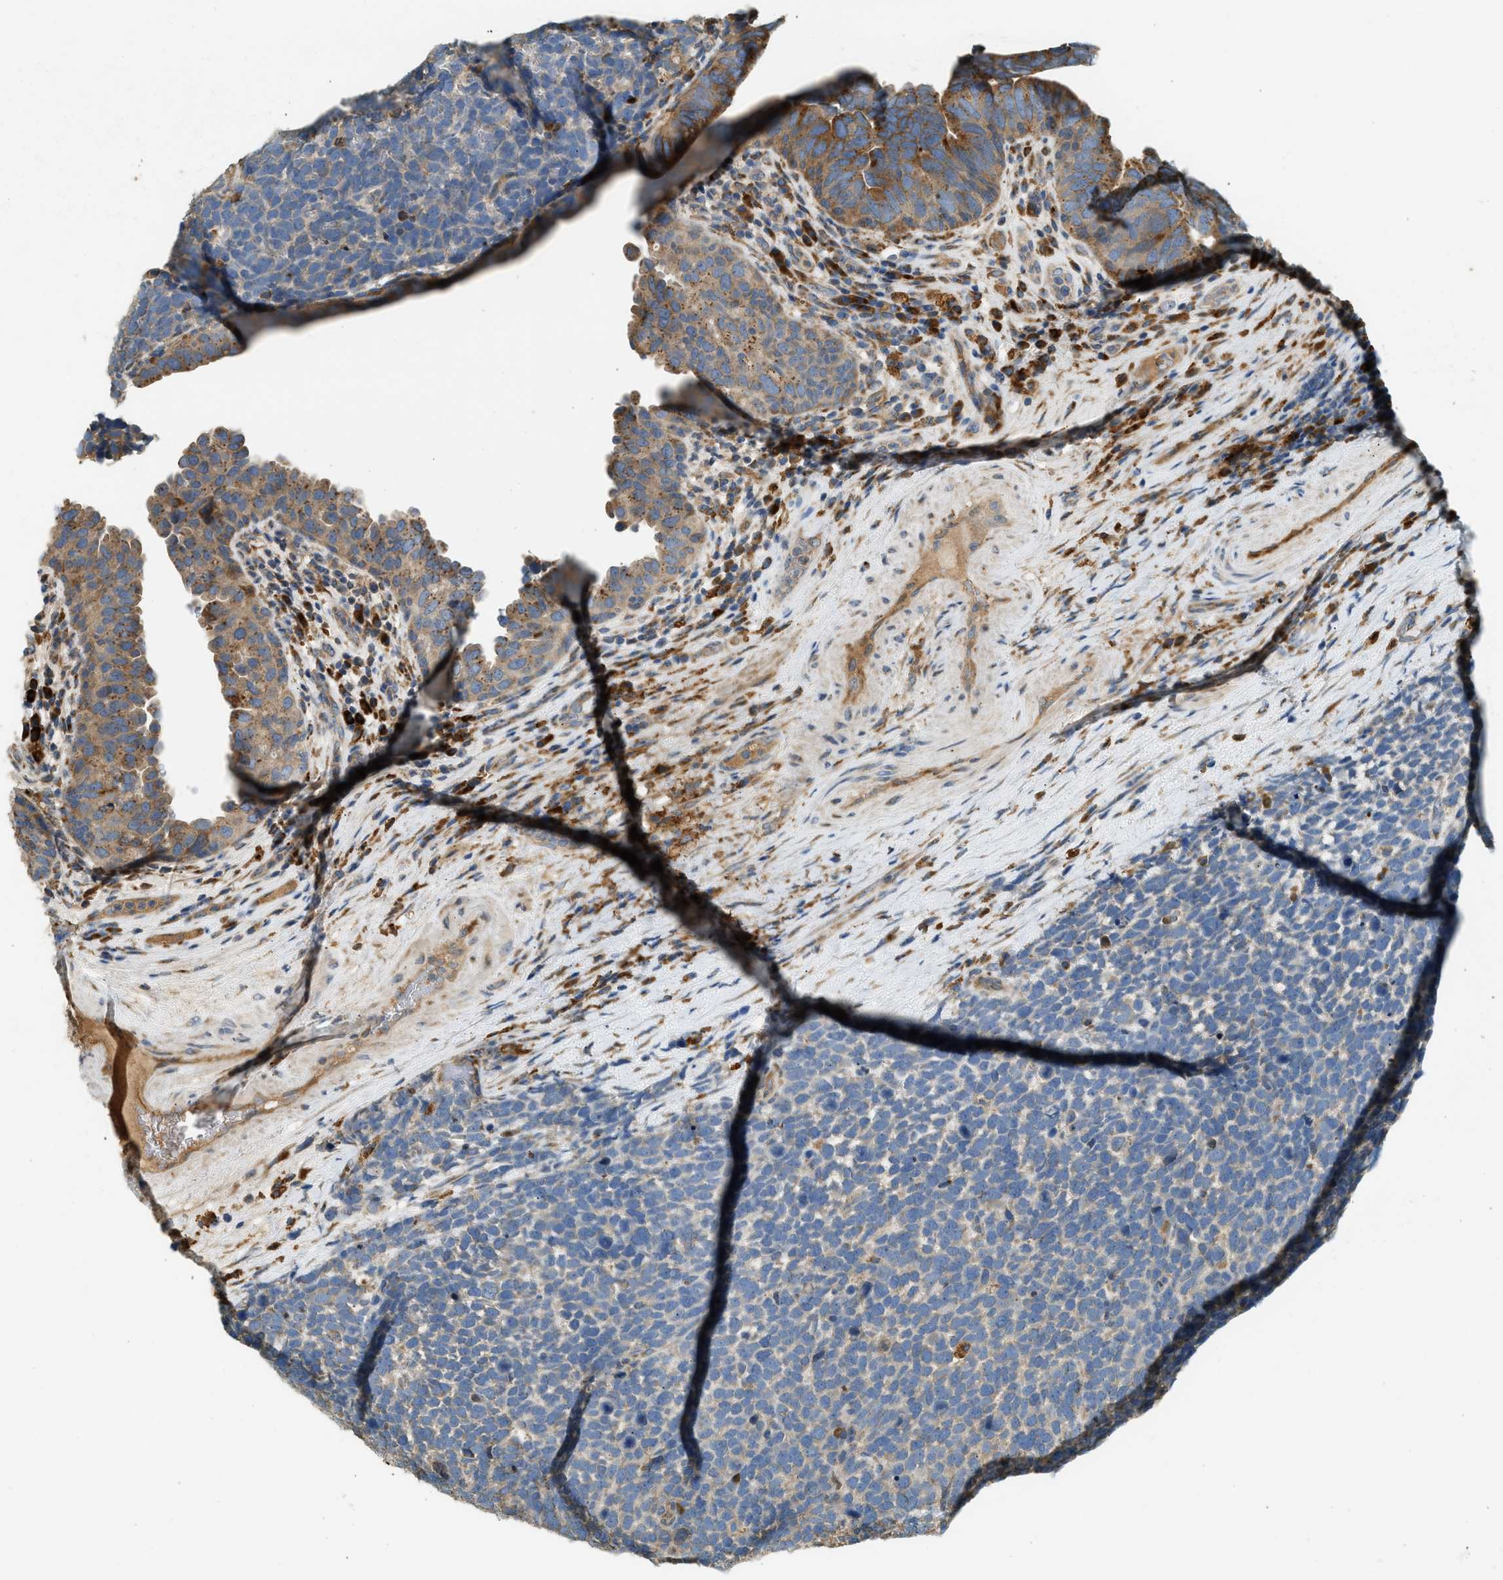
{"staining": {"intensity": "weak", "quantity": "<25%", "location": "cytoplasmic/membranous"}, "tissue": "urothelial cancer", "cell_type": "Tumor cells", "image_type": "cancer", "snomed": [{"axis": "morphology", "description": "Urothelial carcinoma, High grade"}, {"axis": "topography", "description": "Urinary bladder"}], "caption": "A histopathology image of high-grade urothelial carcinoma stained for a protein displays no brown staining in tumor cells. The staining was performed using DAB (3,3'-diaminobenzidine) to visualize the protein expression in brown, while the nuclei were stained in blue with hematoxylin (Magnification: 20x).", "gene": "CTSB", "patient": {"sex": "female", "age": 82}}